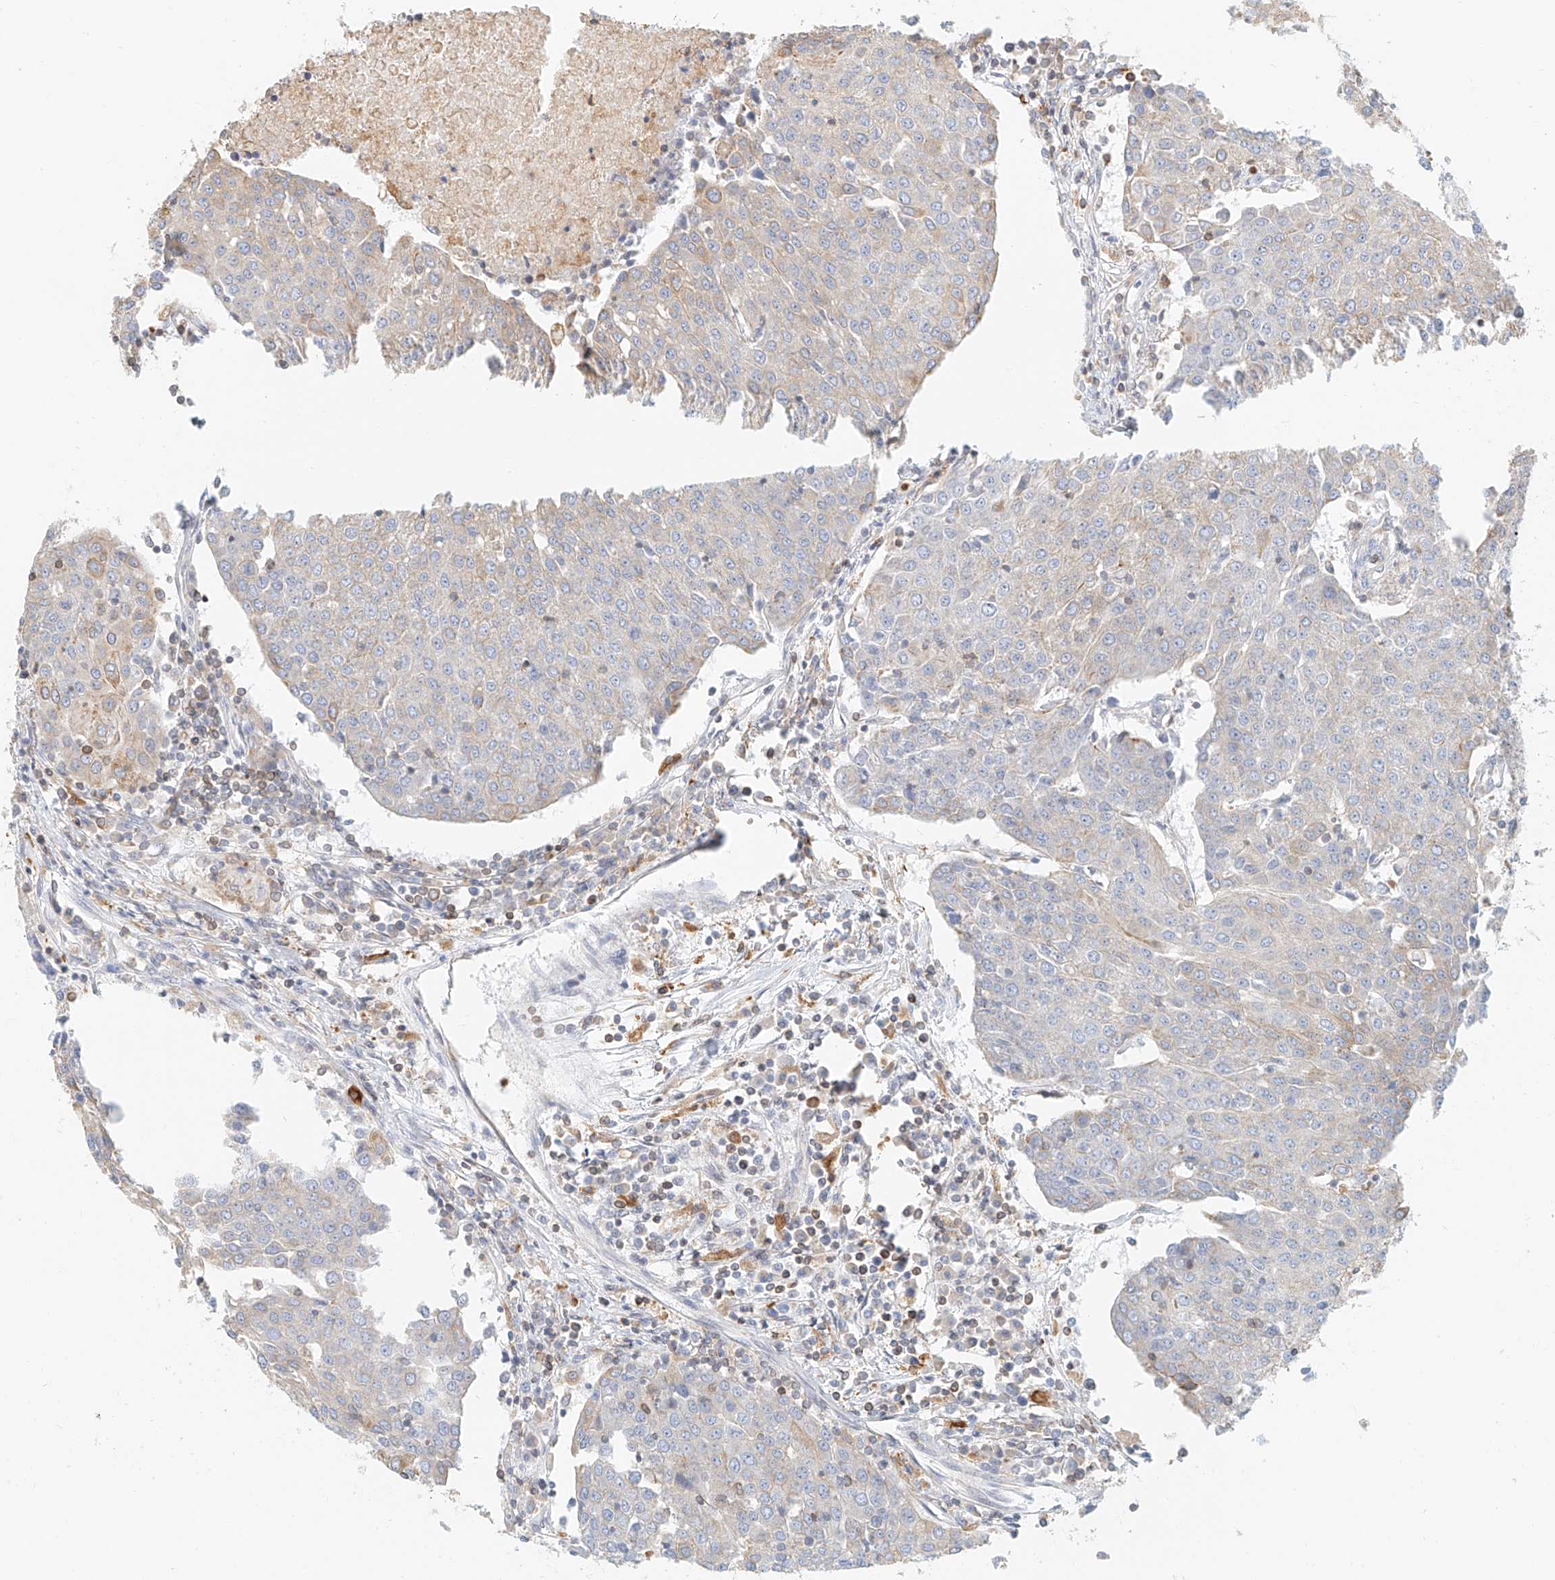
{"staining": {"intensity": "weak", "quantity": "<25%", "location": "cytoplasmic/membranous"}, "tissue": "urothelial cancer", "cell_type": "Tumor cells", "image_type": "cancer", "snomed": [{"axis": "morphology", "description": "Urothelial carcinoma, High grade"}, {"axis": "topography", "description": "Urinary bladder"}], "caption": "An IHC image of urothelial cancer is shown. There is no staining in tumor cells of urothelial cancer.", "gene": "DHRS7", "patient": {"sex": "female", "age": 85}}